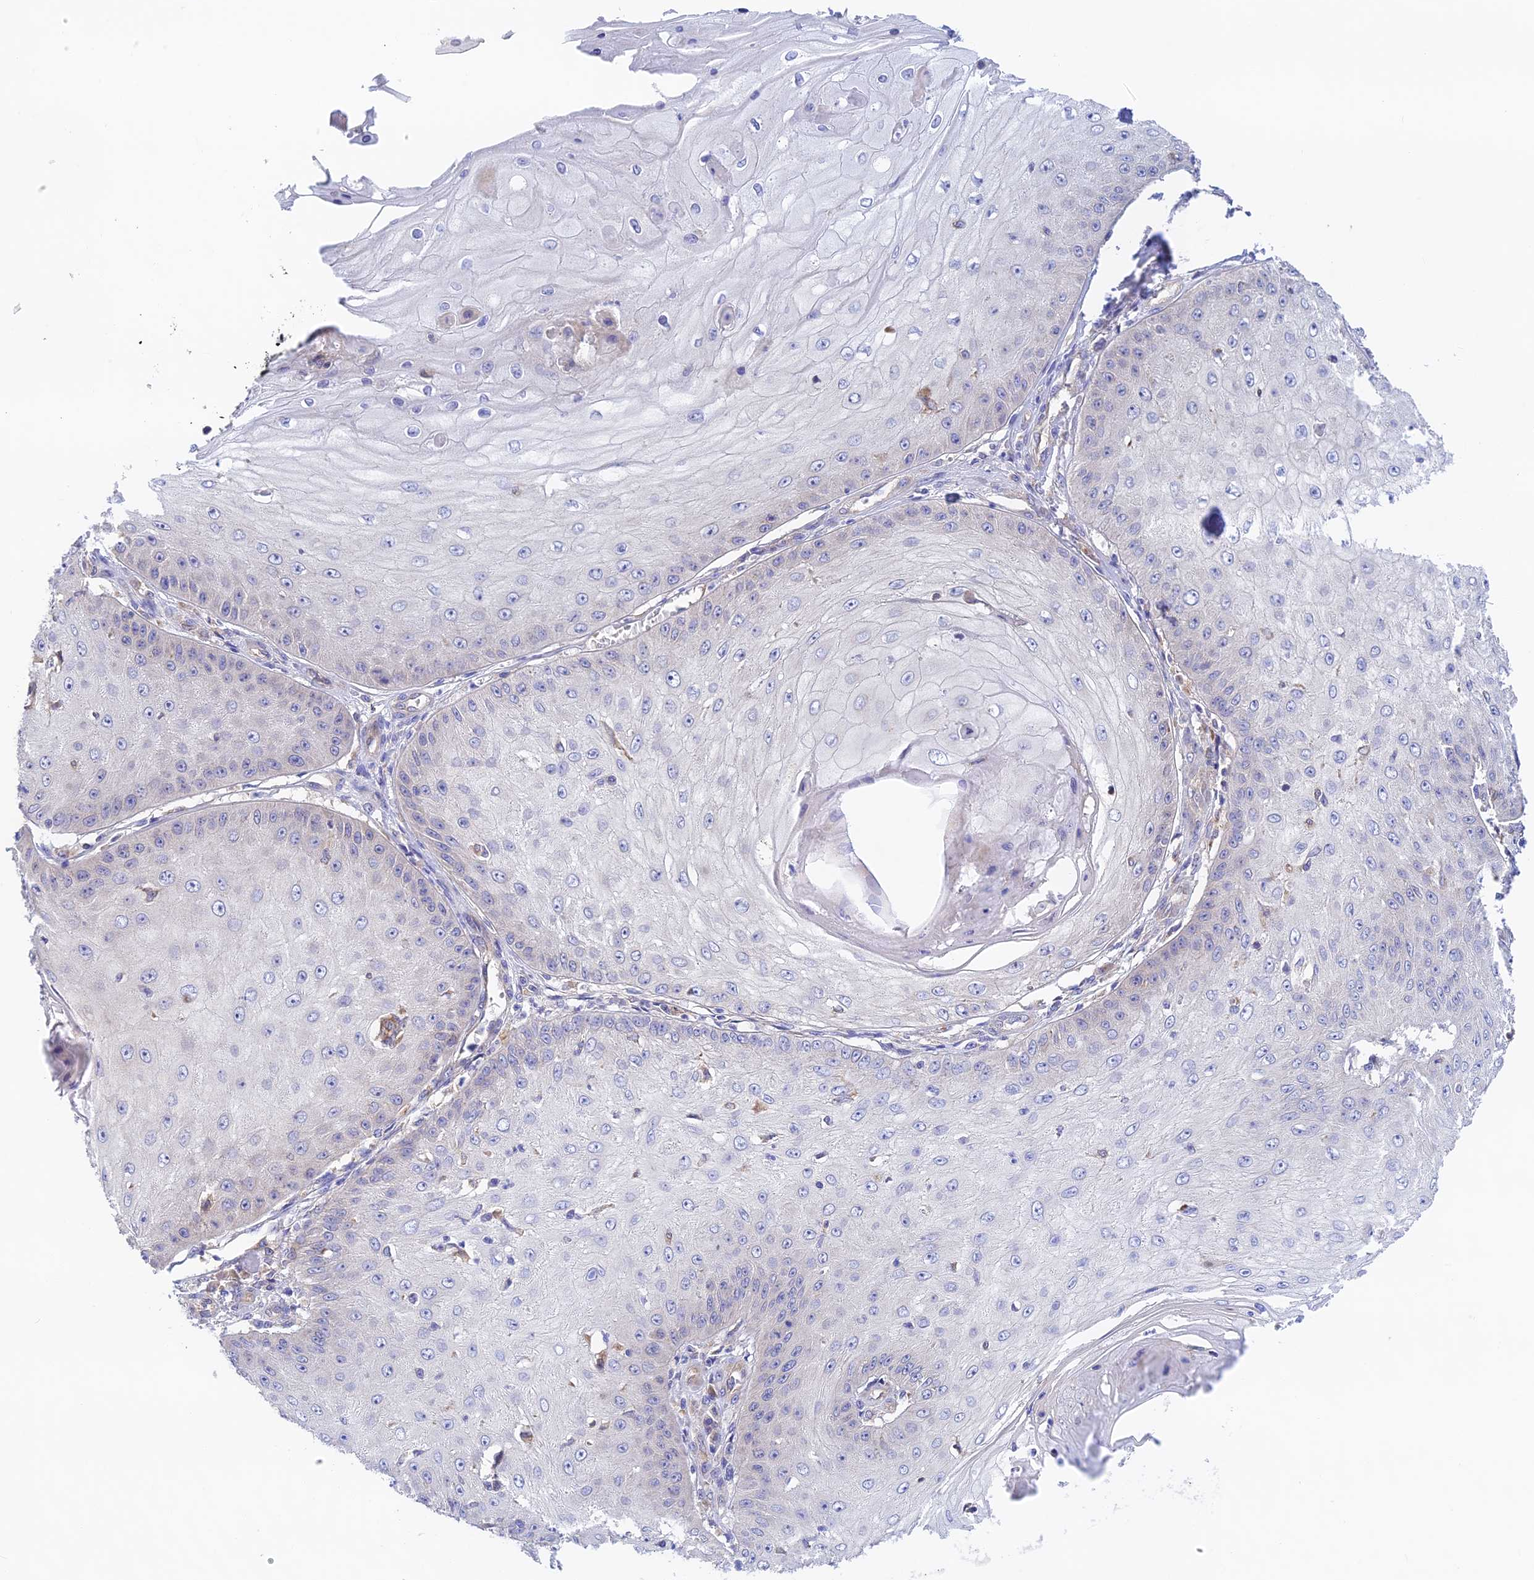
{"staining": {"intensity": "negative", "quantity": "none", "location": "none"}, "tissue": "skin cancer", "cell_type": "Tumor cells", "image_type": "cancer", "snomed": [{"axis": "morphology", "description": "Squamous cell carcinoma, NOS"}, {"axis": "topography", "description": "Skin"}], "caption": "Image shows no protein expression in tumor cells of skin cancer (squamous cell carcinoma) tissue.", "gene": "RANBP6", "patient": {"sex": "male", "age": 70}}